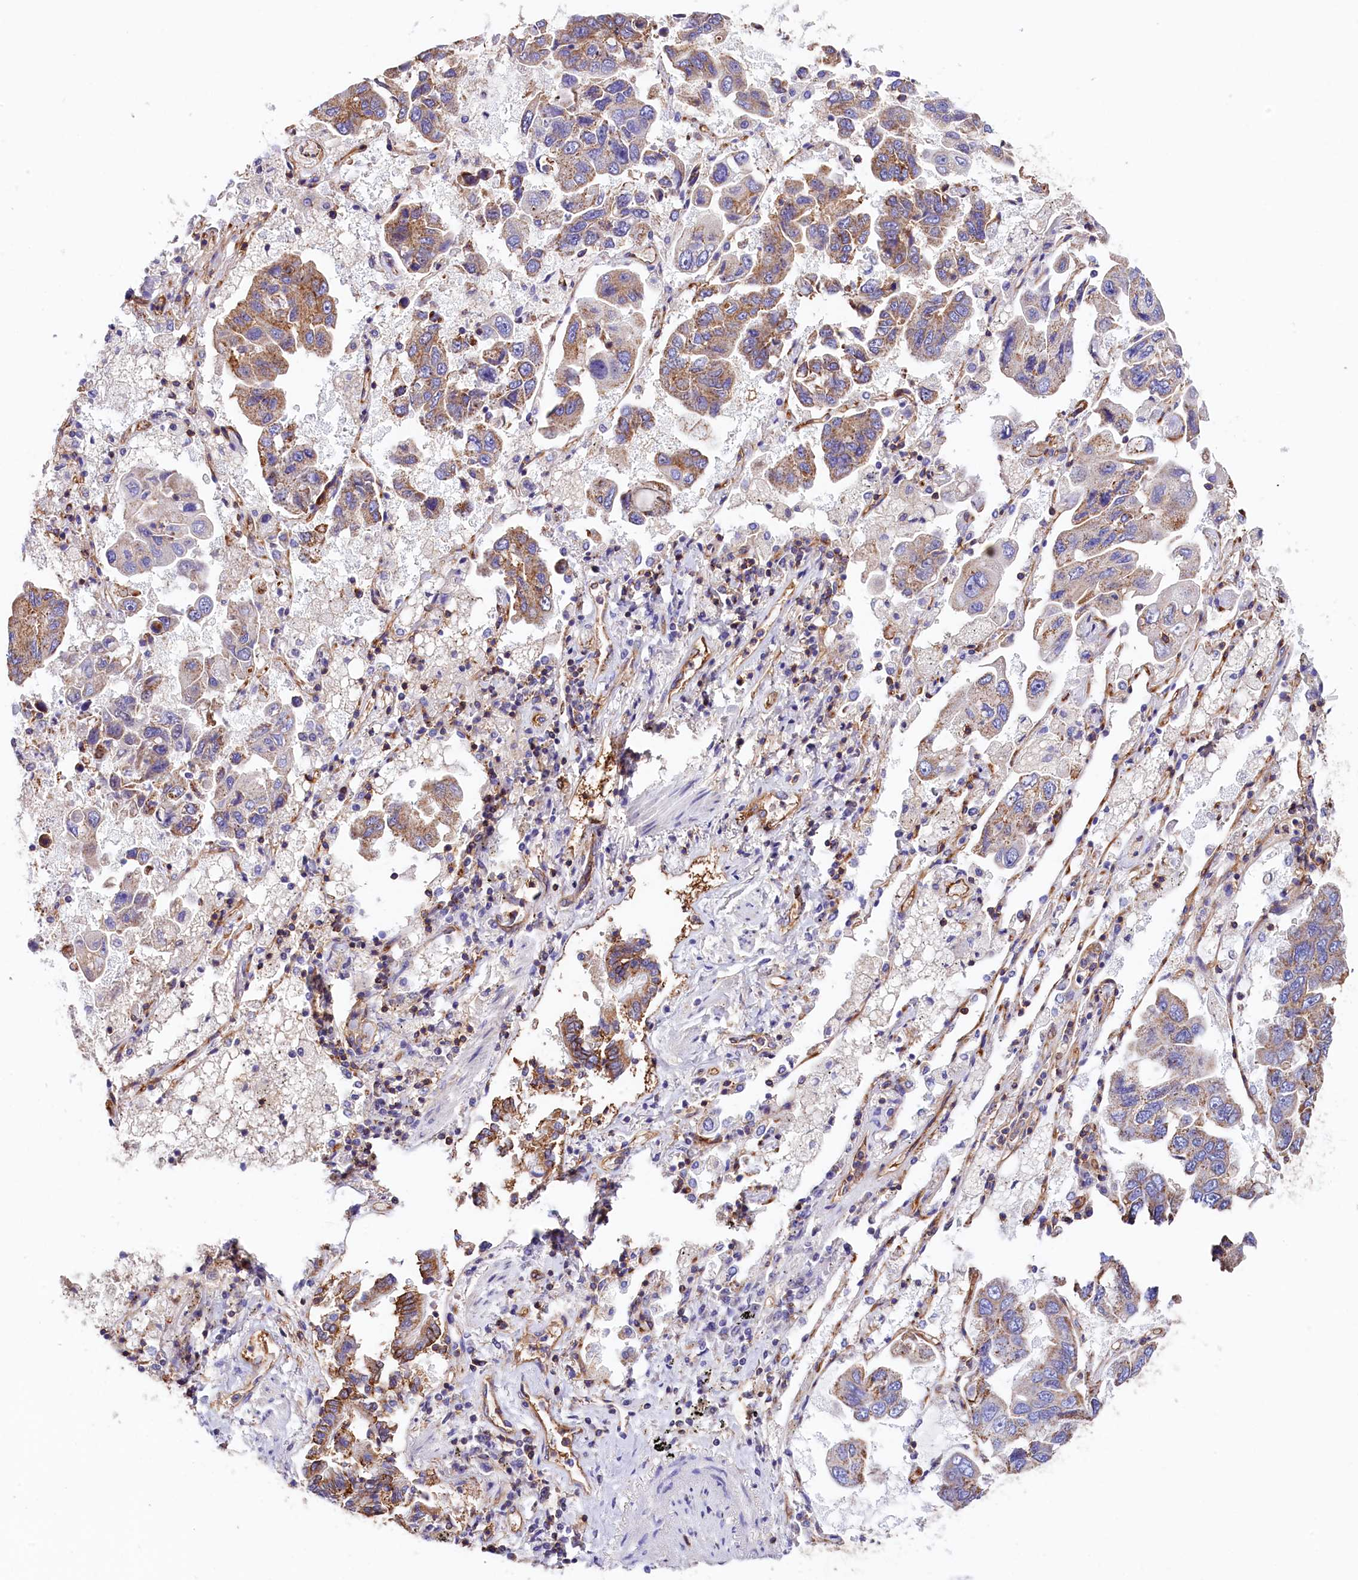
{"staining": {"intensity": "moderate", "quantity": "25%-75%", "location": "cytoplasmic/membranous"}, "tissue": "lung cancer", "cell_type": "Tumor cells", "image_type": "cancer", "snomed": [{"axis": "morphology", "description": "Adenocarcinoma, NOS"}, {"axis": "topography", "description": "Lung"}], "caption": "Lung adenocarcinoma was stained to show a protein in brown. There is medium levels of moderate cytoplasmic/membranous staining in about 25%-75% of tumor cells. The staining was performed using DAB, with brown indicating positive protein expression. Nuclei are stained blue with hematoxylin.", "gene": "ATP2B4", "patient": {"sex": "male", "age": 64}}